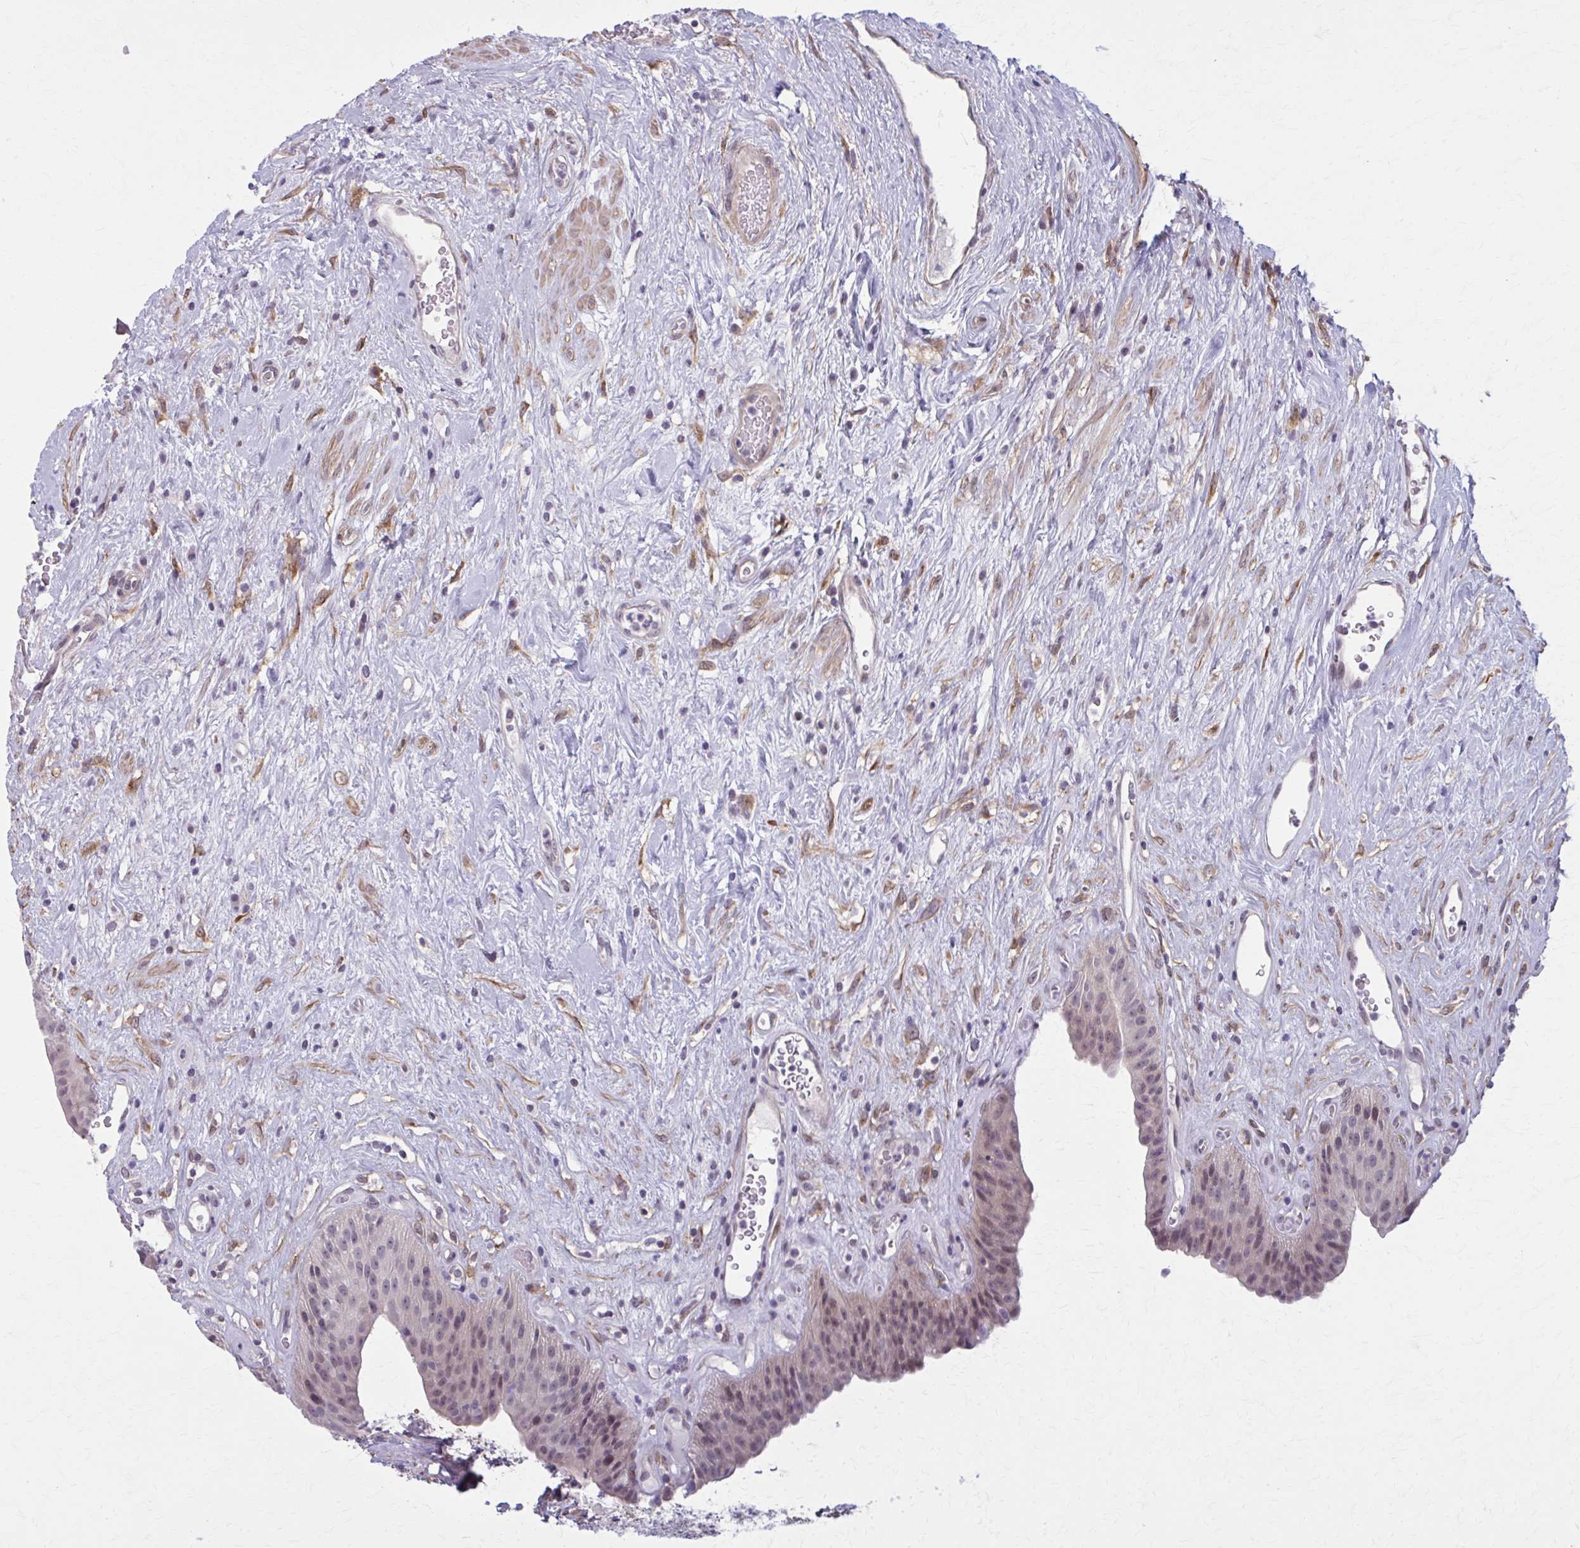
{"staining": {"intensity": "weak", "quantity": "25%-75%", "location": "nuclear"}, "tissue": "urinary bladder", "cell_type": "Urothelial cells", "image_type": "normal", "snomed": [{"axis": "morphology", "description": "Normal tissue, NOS"}, {"axis": "topography", "description": "Urinary bladder"}], "caption": "Protein expression analysis of normal urinary bladder shows weak nuclear positivity in approximately 25%-75% of urothelial cells.", "gene": "NUMBL", "patient": {"sex": "female", "age": 56}}